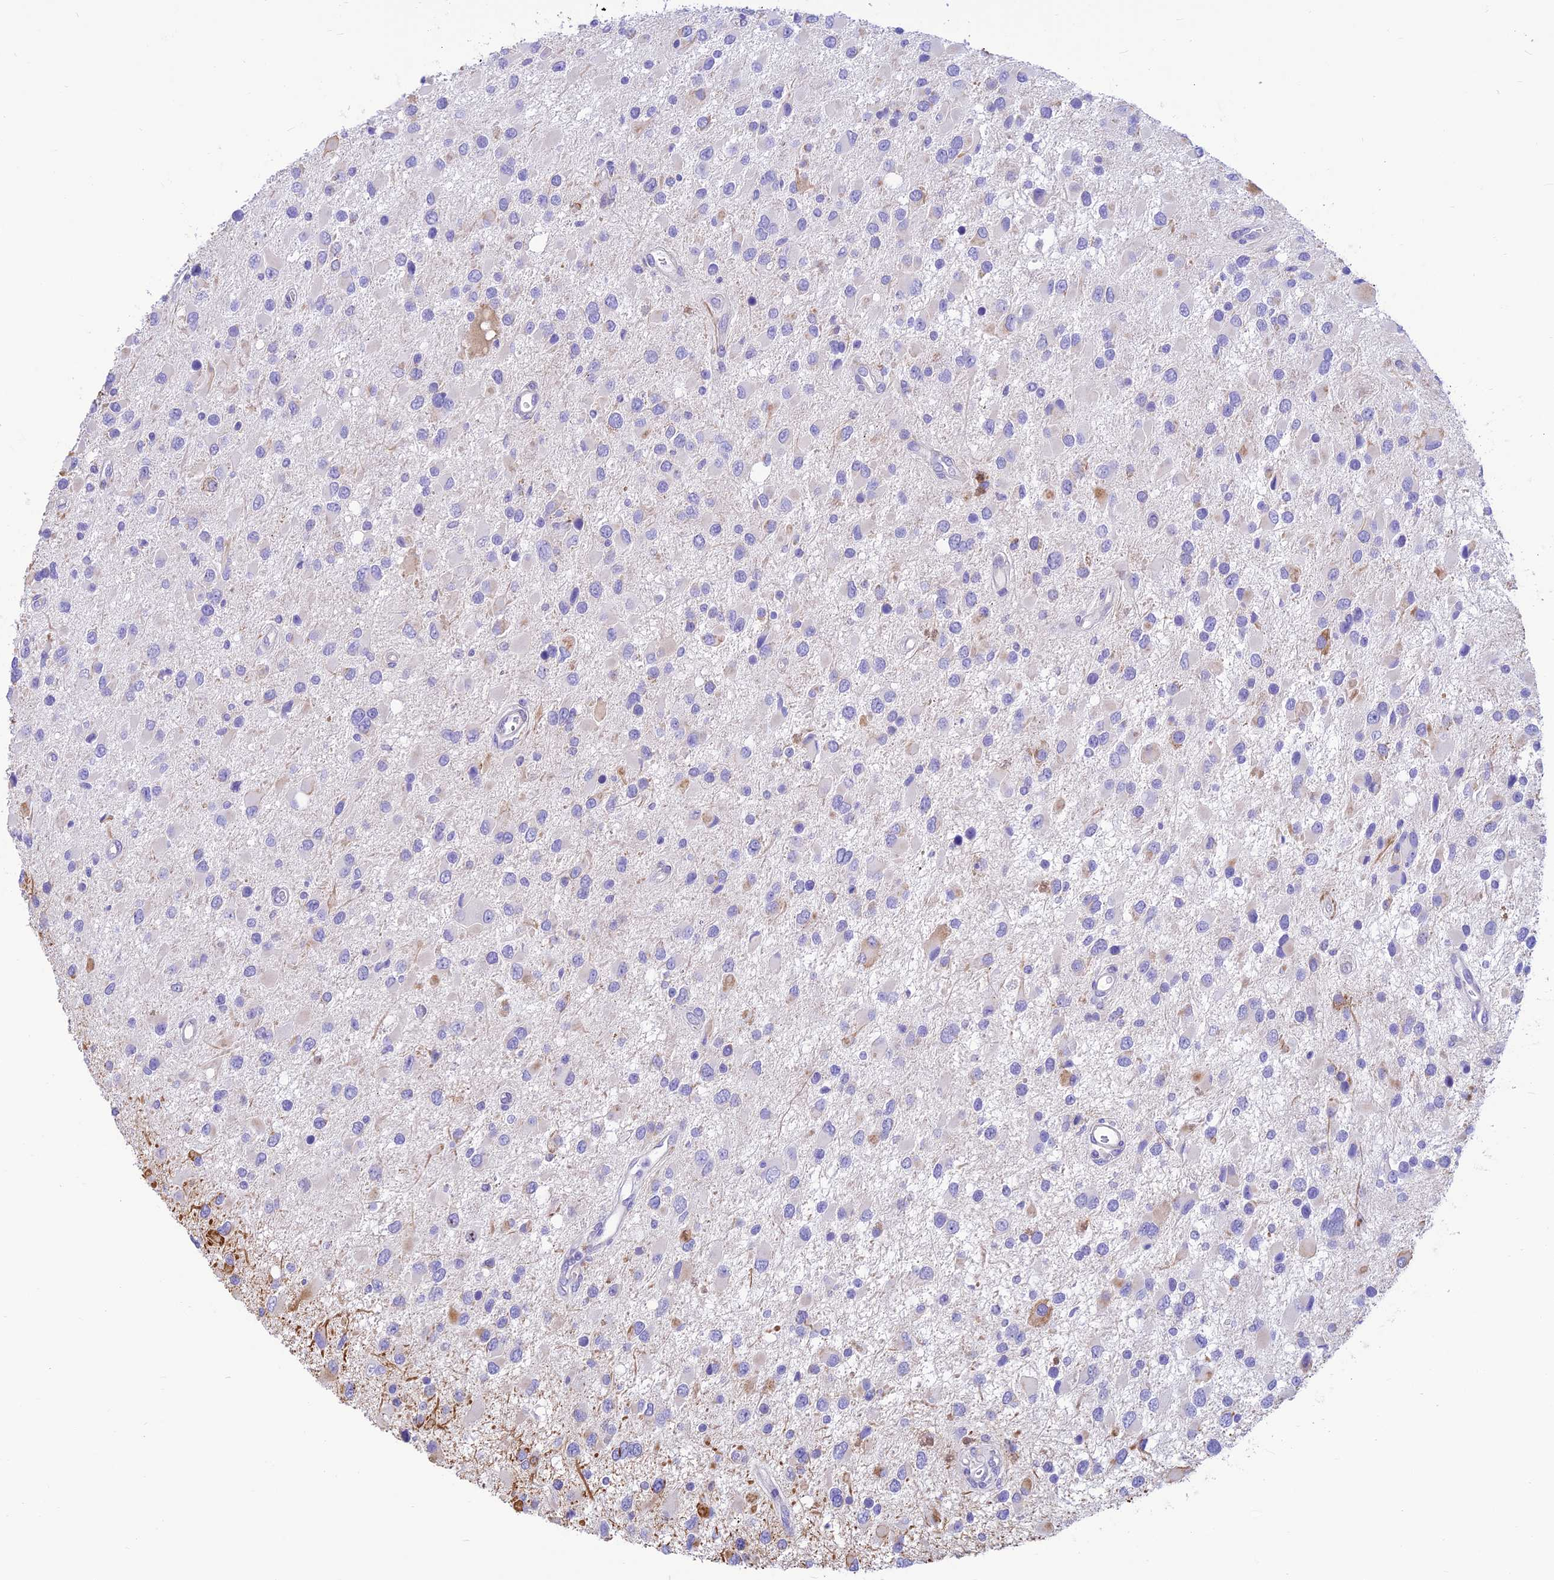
{"staining": {"intensity": "moderate", "quantity": "<25%", "location": "cytoplasmic/membranous"}, "tissue": "glioma", "cell_type": "Tumor cells", "image_type": "cancer", "snomed": [{"axis": "morphology", "description": "Glioma, malignant, High grade"}, {"axis": "topography", "description": "Brain"}], "caption": "Immunohistochemical staining of human glioma demonstrates low levels of moderate cytoplasmic/membranous staining in approximately <25% of tumor cells. Using DAB (3,3'-diaminobenzidine) (brown) and hematoxylin (blue) stains, captured at high magnification using brightfield microscopy.", "gene": "FAM186B", "patient": {"sex": "male", "age": 53}}